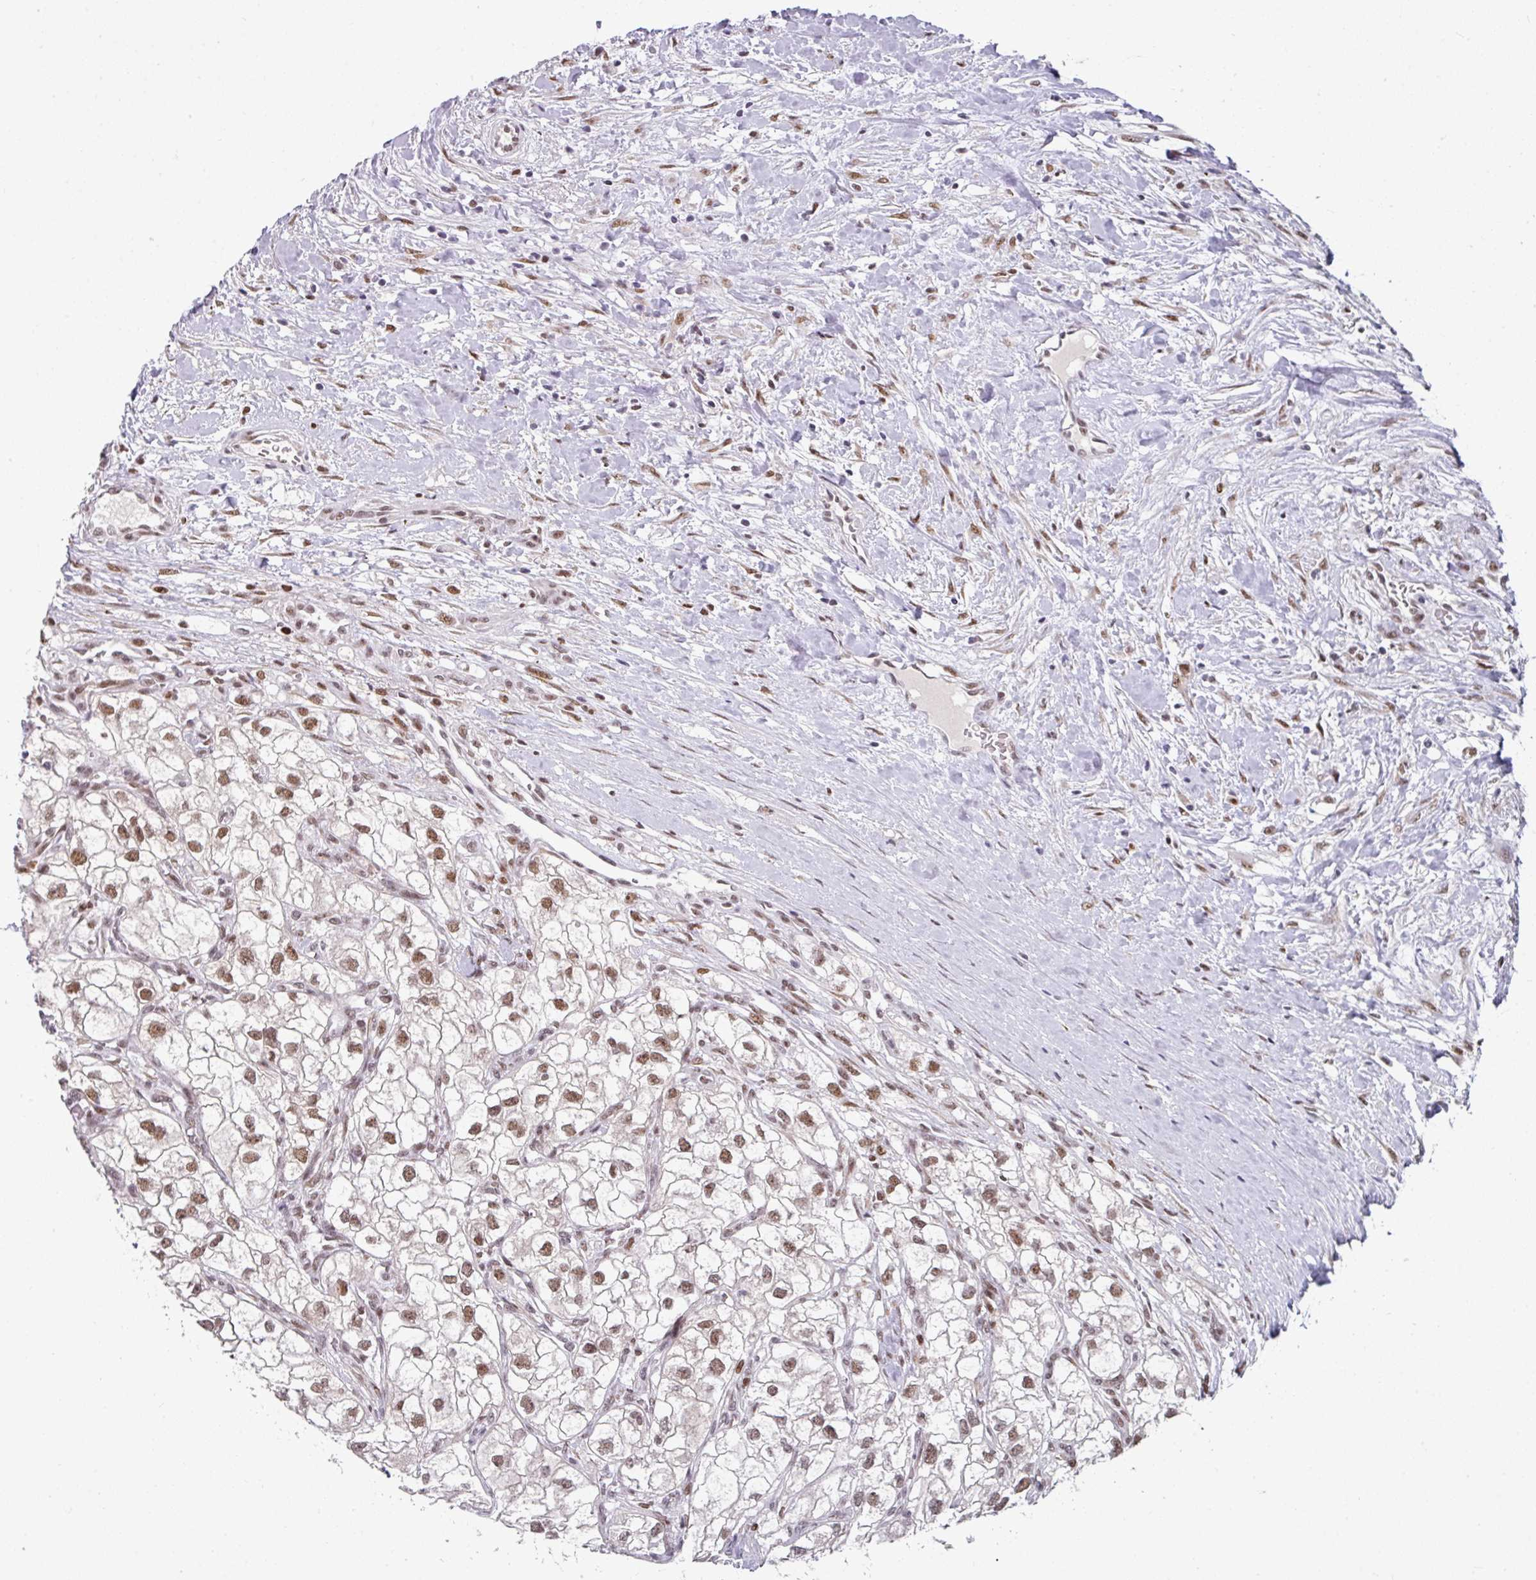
{"staining": {"intensity": "moderate", "quantity": ">75%", "location": "nuclear"}, "tissue": "renal cancer", "cell_type": "Tumor cells", "image_type": "cancer", "snomed": [{"axis": "morphology", "description": "Adenocarcinoma, NOS"}, {"axis": "topography", "description": "Kidney"}], "caption": "Tumor cells exhibit medium levels of moderate nuclear expression in approximately >75% of cells in human renal cancer.", "gene": "RAD50", "patient": {"sex": "male", "age": 59}}